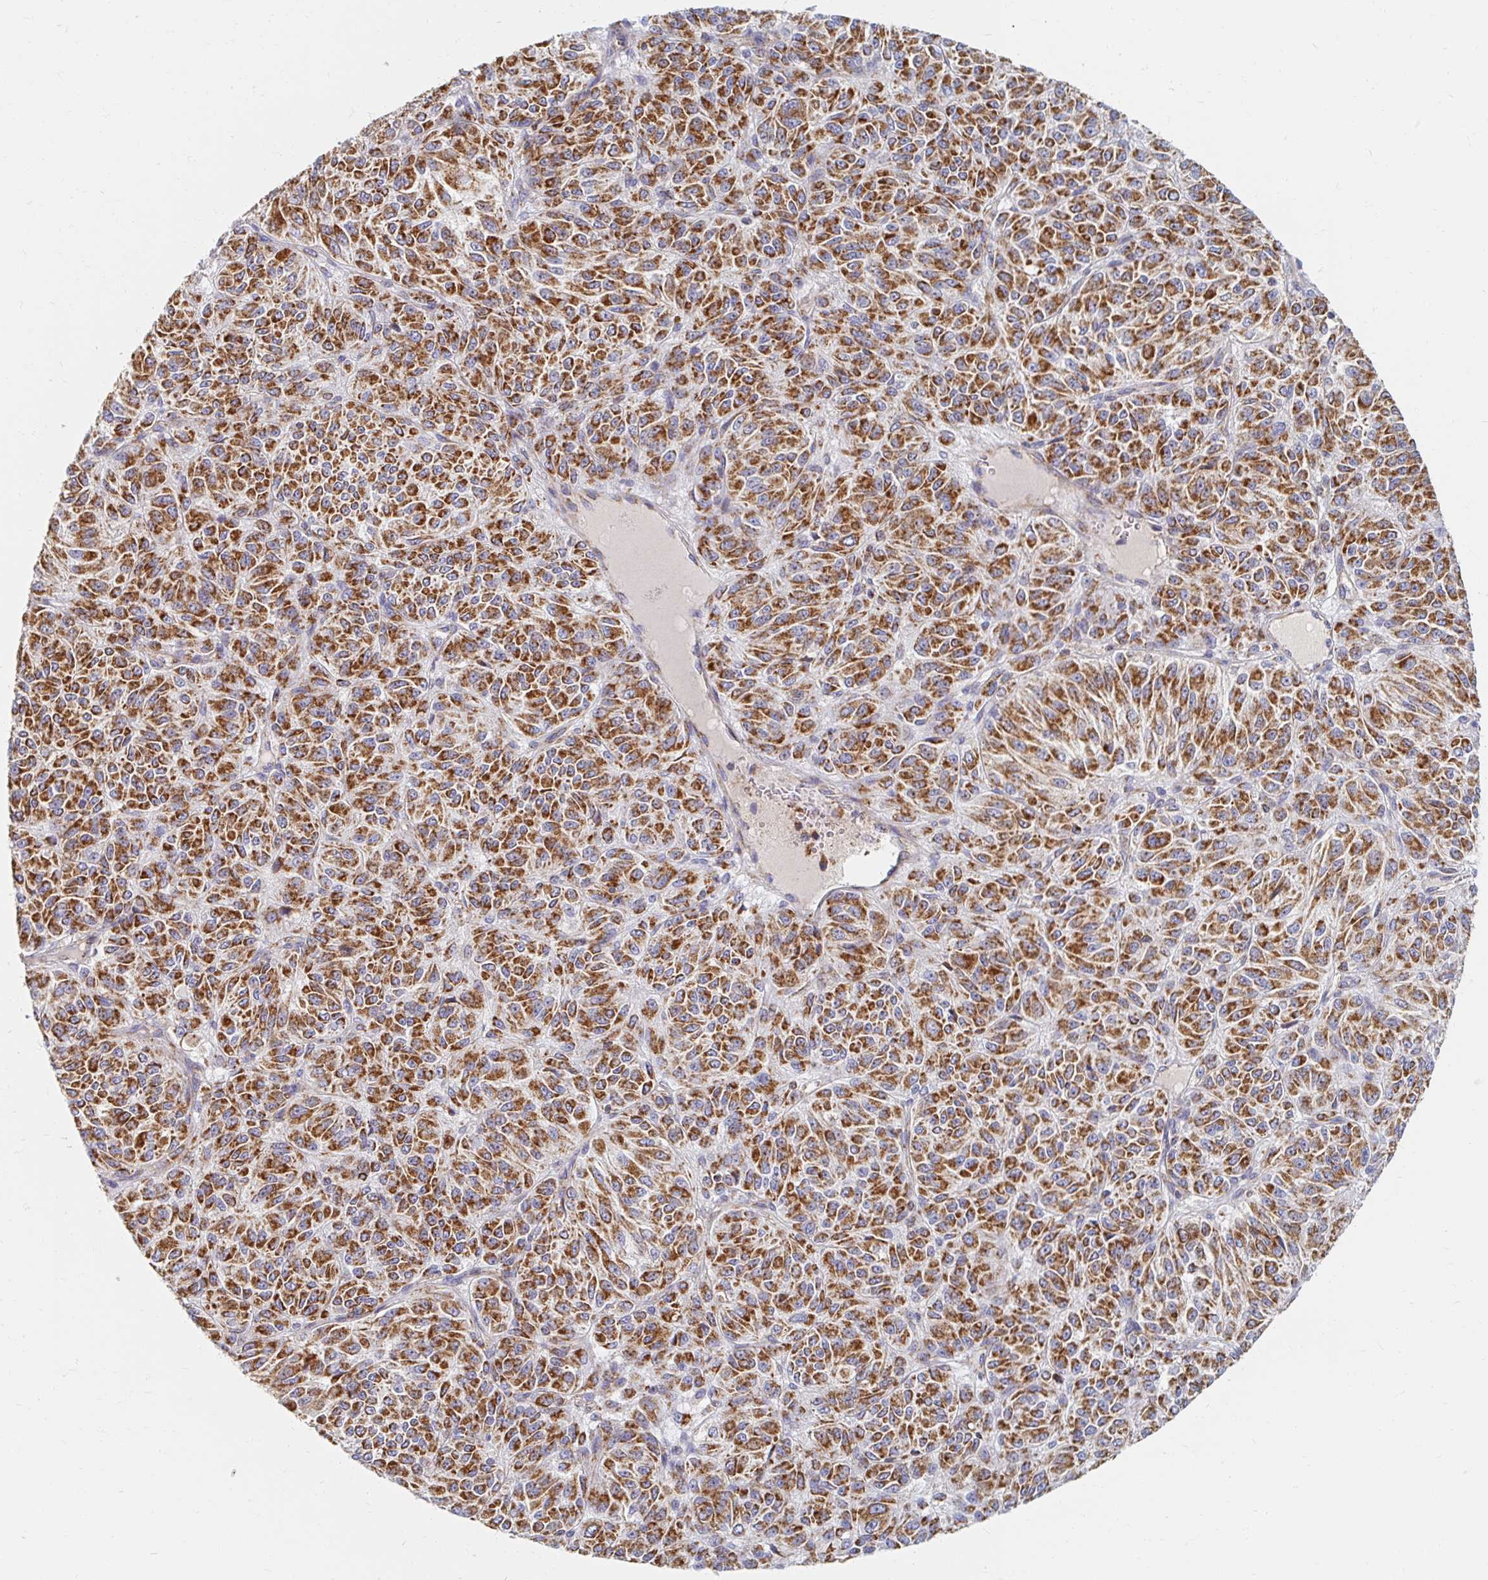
{"staining": {"intensity": "strong", "quantity": ">75%", "location": "cytoplasmic/membranous"}, "tissue": "melanoma", "cell_type": "Tumor cells", "image_type": "cancer", "snomed": [{"axis": "morphology", "description": "Malignant melanoma, Metastatic site"}, {"axis": "topography", "description": "Brain"}], "caption": "Strong cytoplasmic/membranous staining for a protein is appreciated in approximately >75% of tumor cells of melanoma using IHC.", "gene": "MAVS", "patient": {"sex": "female", "age": 56}}